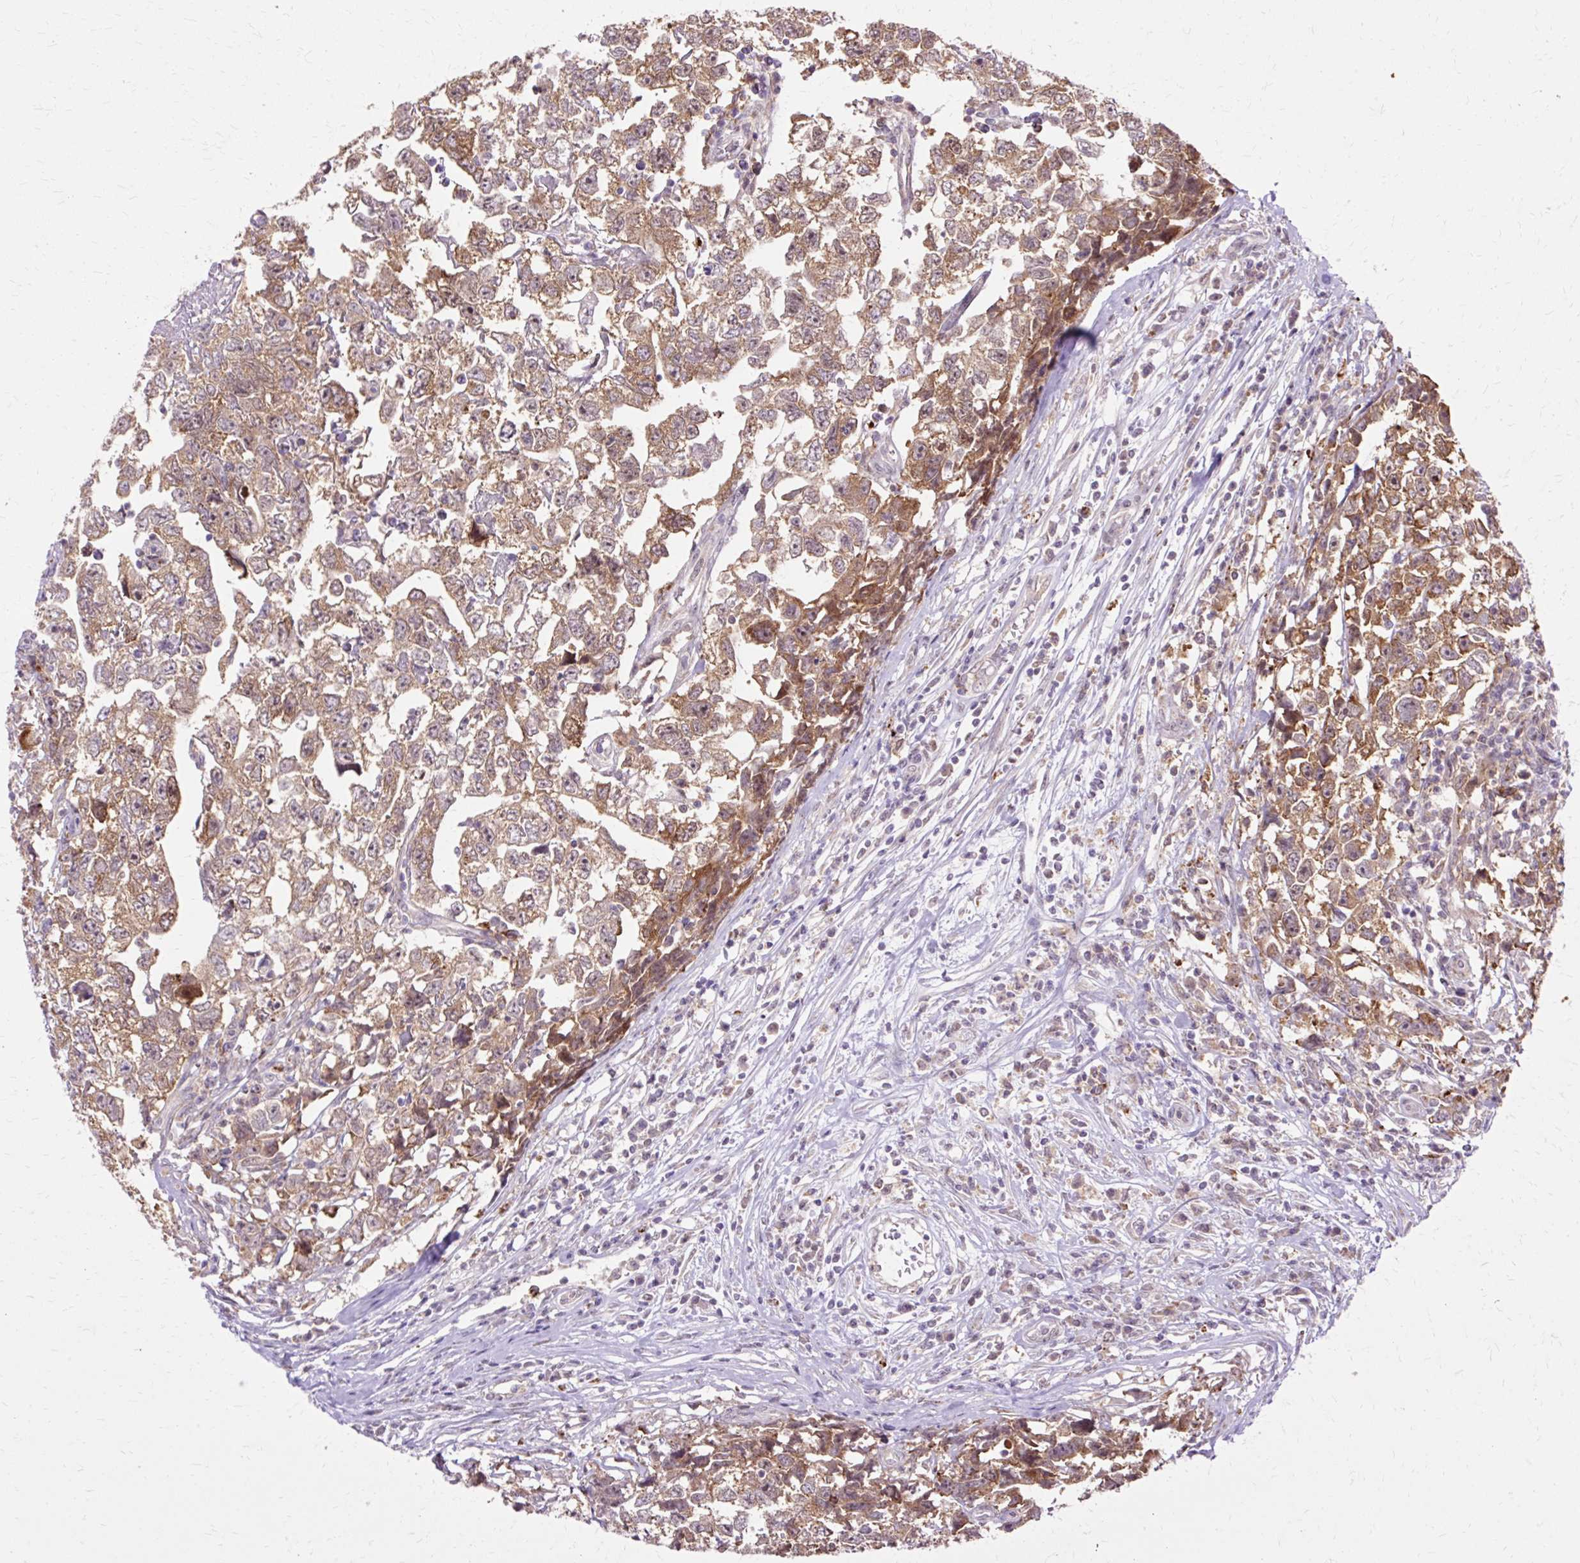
{"staining": {"intensity": "moderate", "quantity": ">75%", "location": "cytoplasmic/membranous"}, "tissue": "testis cancer", "cell_type": "Tumor cells", "image_type": "cancer", "snomed": [{"axis": "morphology", "description": "Carcinoma, Embryonal, NOS"}, {"axis": "topography", "description": "Testis"}], "caption": "Immunohistochemical staining of testis cancer demonstrates moderate cytoplasmic/membranous protein positivity in approximately >75% of tumor cells.", "gene": "GEMIN2", "patient": {"sex": "male", "age": 22}}